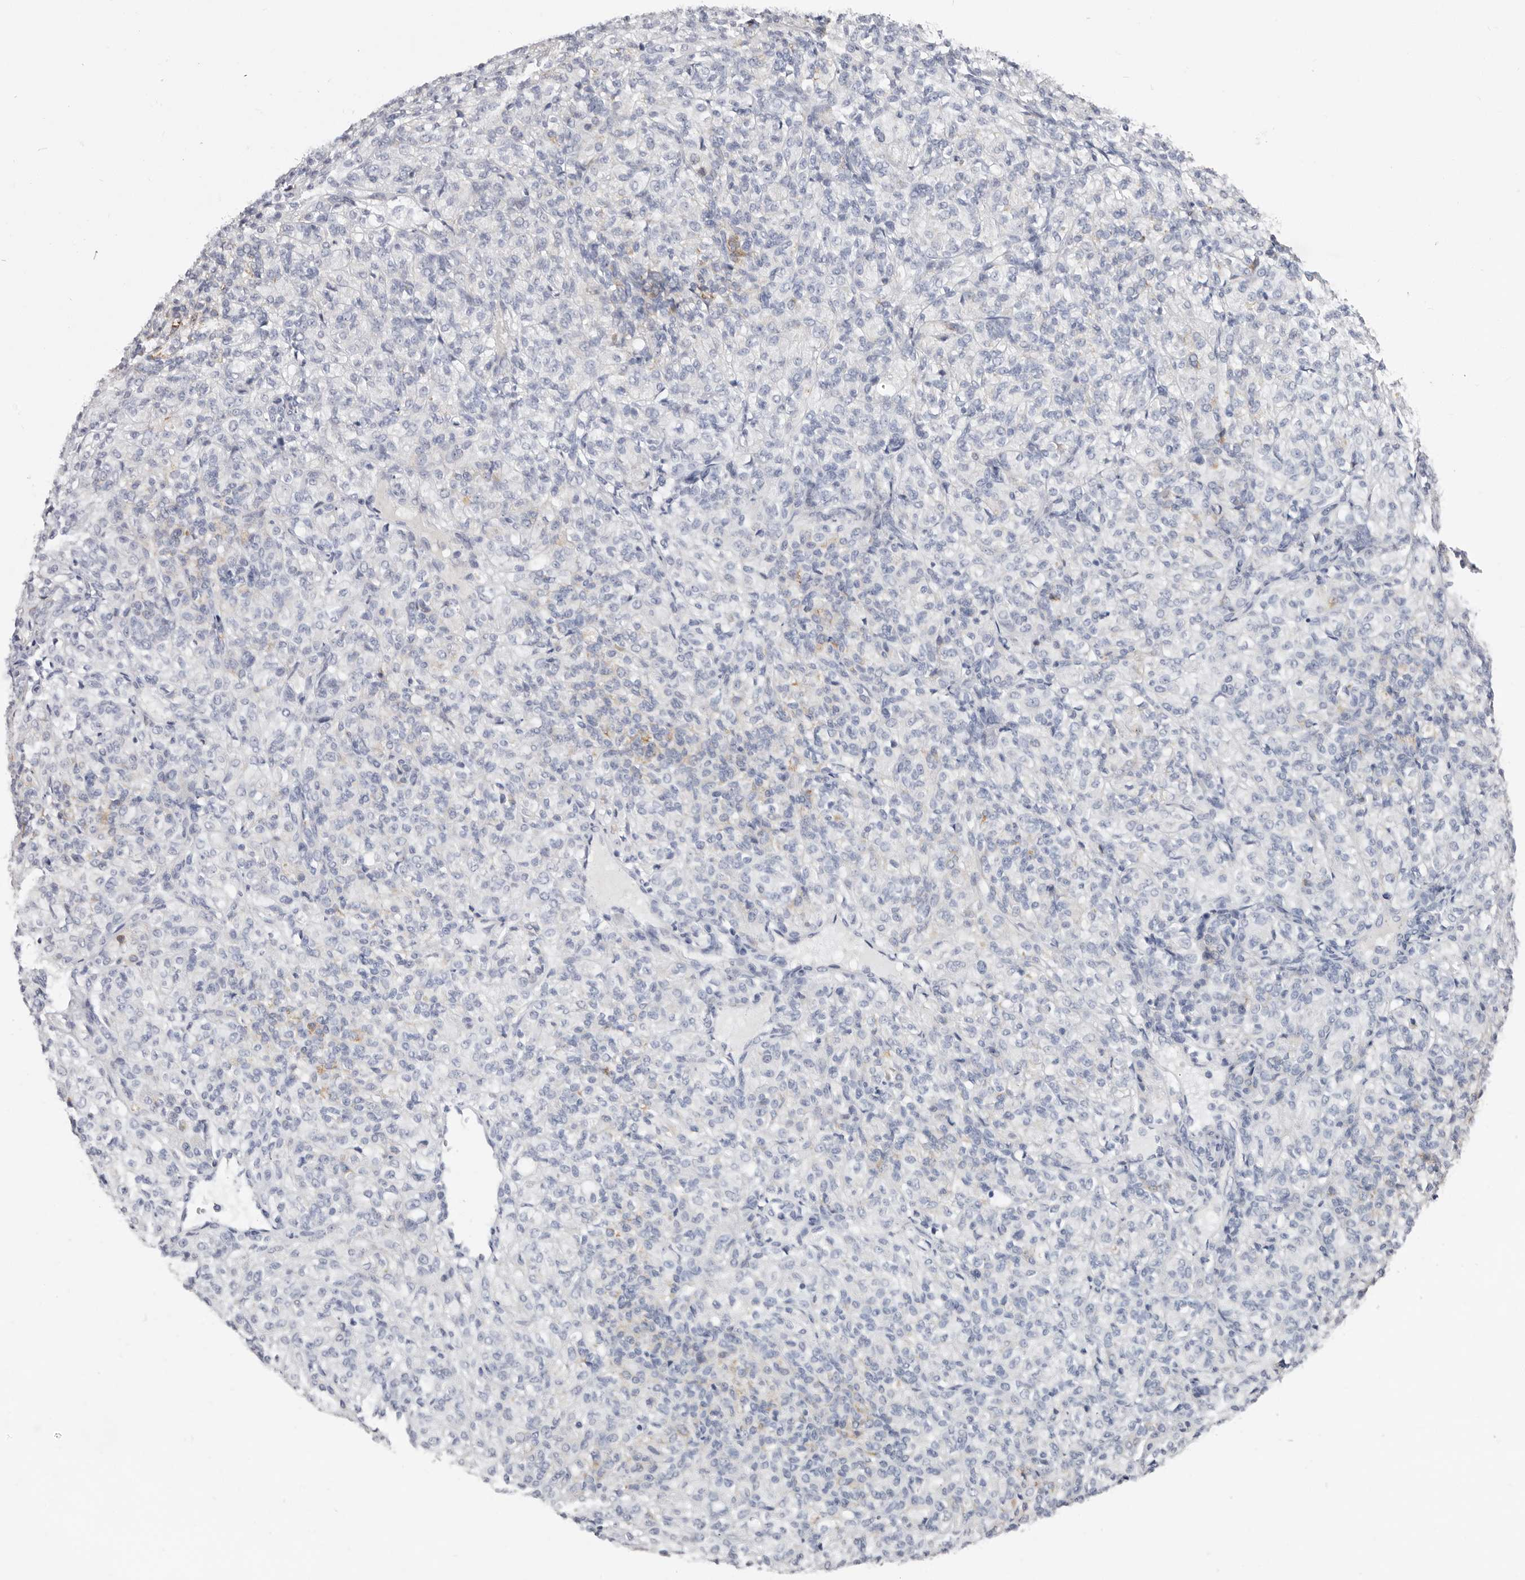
{"staining": {"intensity": "weak", "quantity": "<25%", "location": "cytoplasmic/membranous"}, "tissue": "renal cancer", "cell_type": "Tumor cells", "image_type": "cancer", "snomed": [{"axis": "morphology", "description": "Adenocarcinoma, NOS"}, {"axis": "topography", "description": "Kidney"}], "caption": "Immunohistochemistry of renal adenocarcinoma exhibits no expression in tumor cells.", "gene": "RSPO2", "patient": {"sex": "male", "age": 77}}